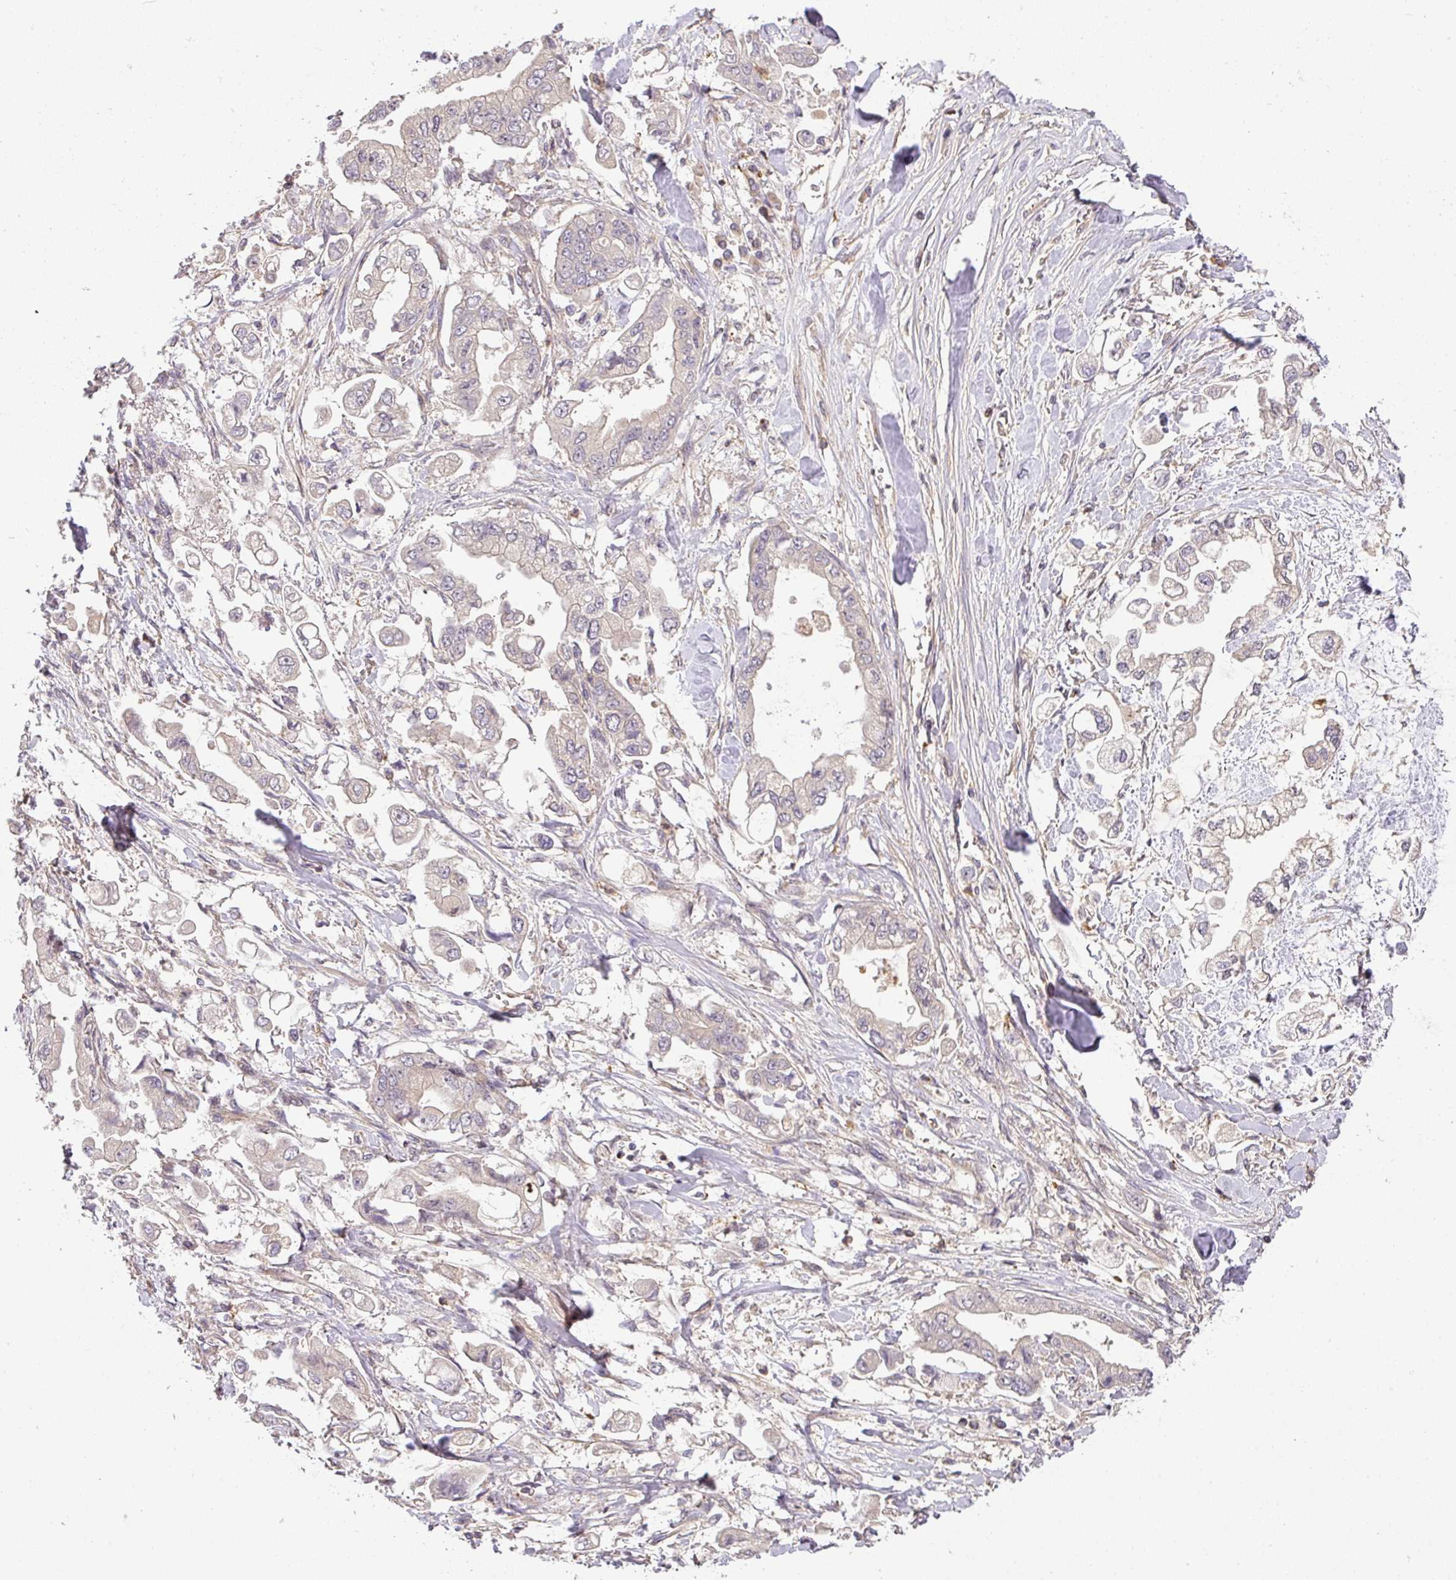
{"staining": {"intensity": "negative", "quantity": "none", "location": "none"}, "tissue": "stomach cancer", "cell_type": "Tumor cells", "image_type": "cancer", "snomed": [{"axis": "morphology", "description": "Adenocarcinoma, NOS"}, {"axis": "topography", "description": "Stomach"}], "caption": "A micrograph of human adenocarcinoma (stomach) is negative for staining in tumor cells.", "gene": "TCL1B", "patient": {"sex": "male", "age": 62}}